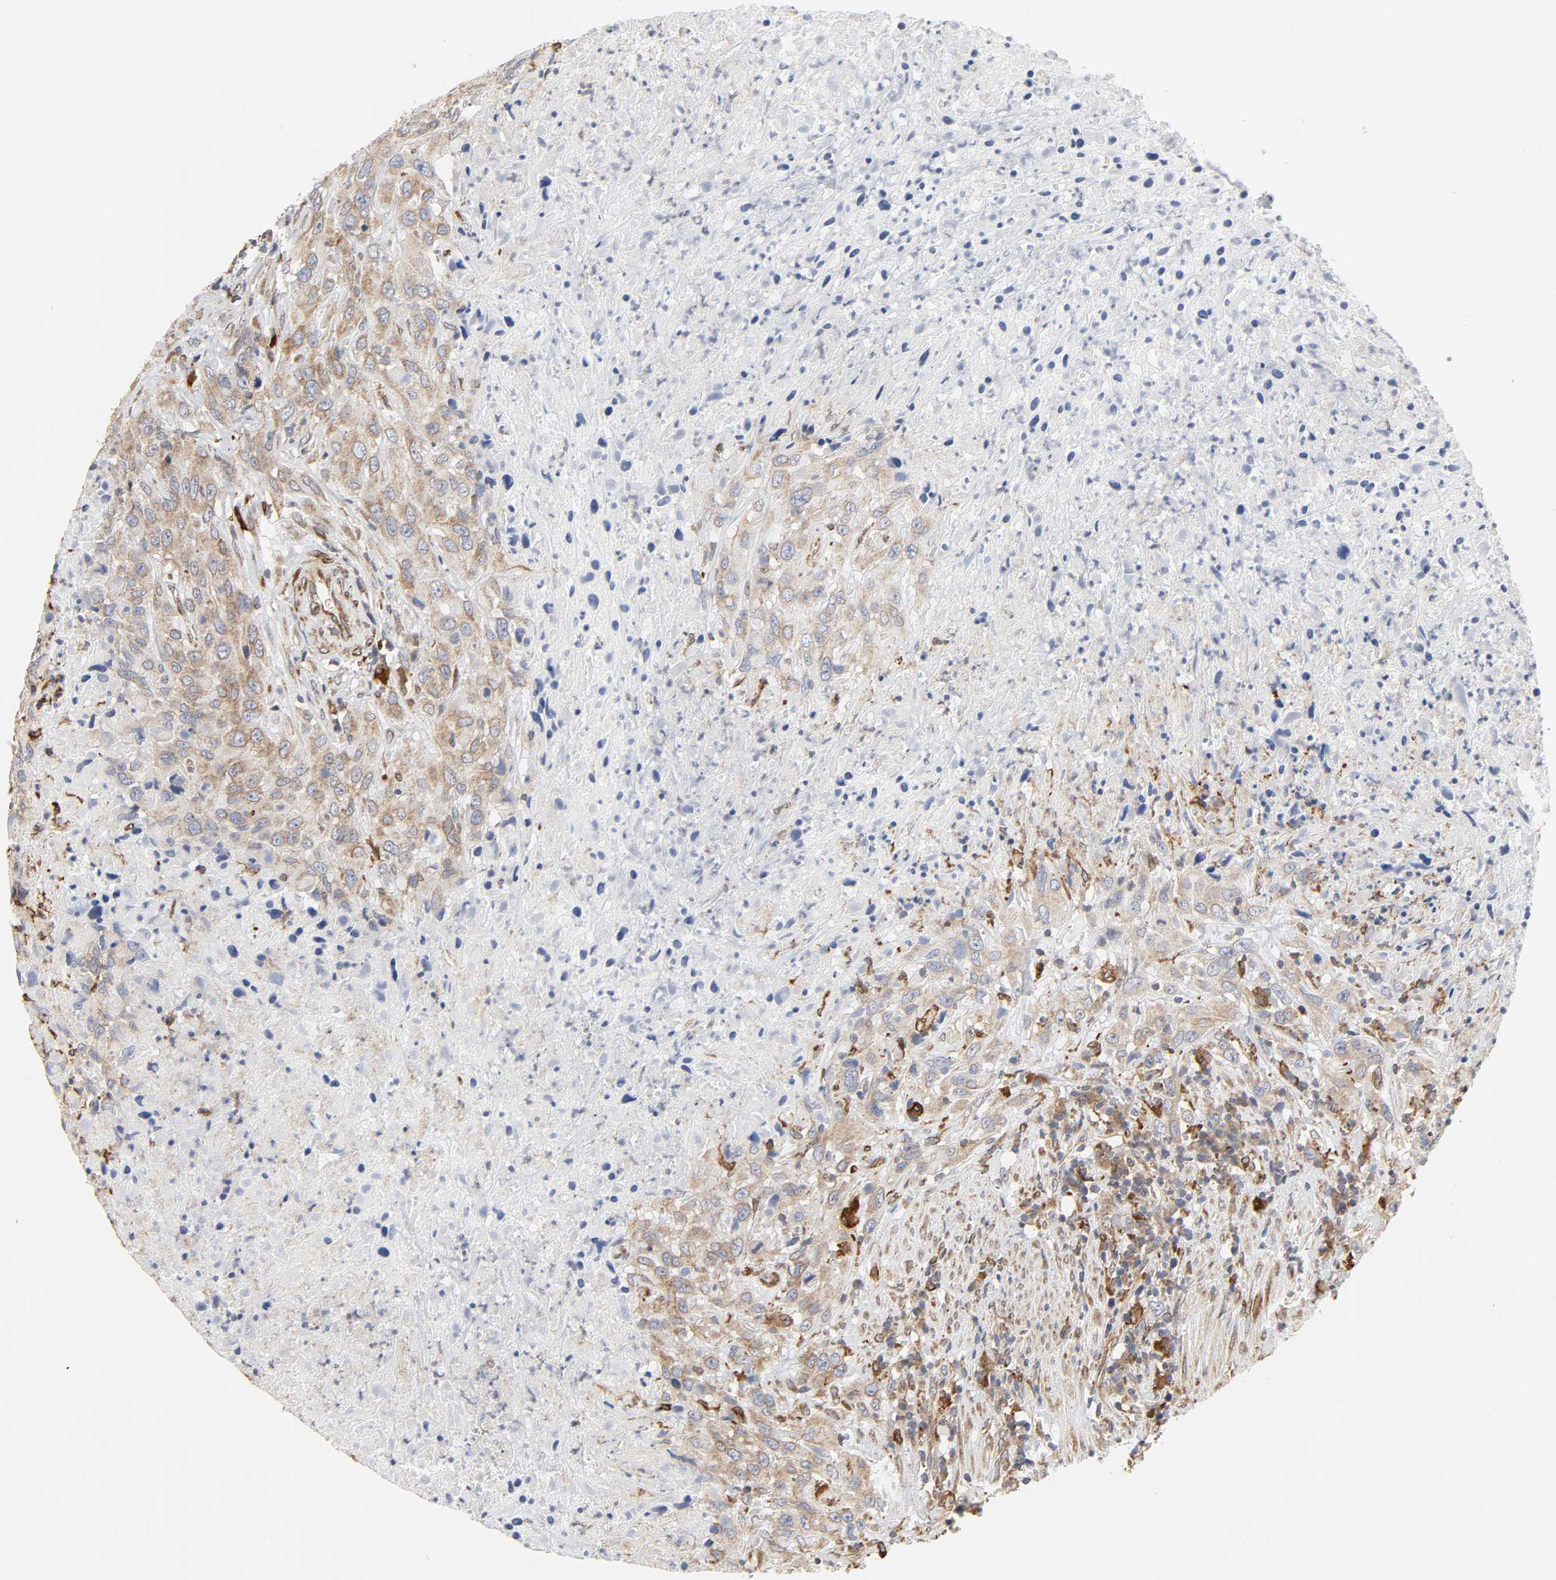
{"staining": {"intensity": "moderate", "quantity": ">75%", "location": "cytoplasmic/membranous"}, "tissue": "urothelial cancer", "cell_type": "Tumor cells", "image_type": "cancer", "snomed": [{"axis": "morphology", "description": "Urothelial carcinoma, High grade"}, {"axis": "topography", "description": "Urinary bladder"}], "caption": "Moderate cytoplasmic/membranous staining for a protein is present in approximately >75% of tumor cells of high-grade urothelial carcinoma using IHC.", "gene": "POR", "patient": {"sex": "male", "age": 61}}